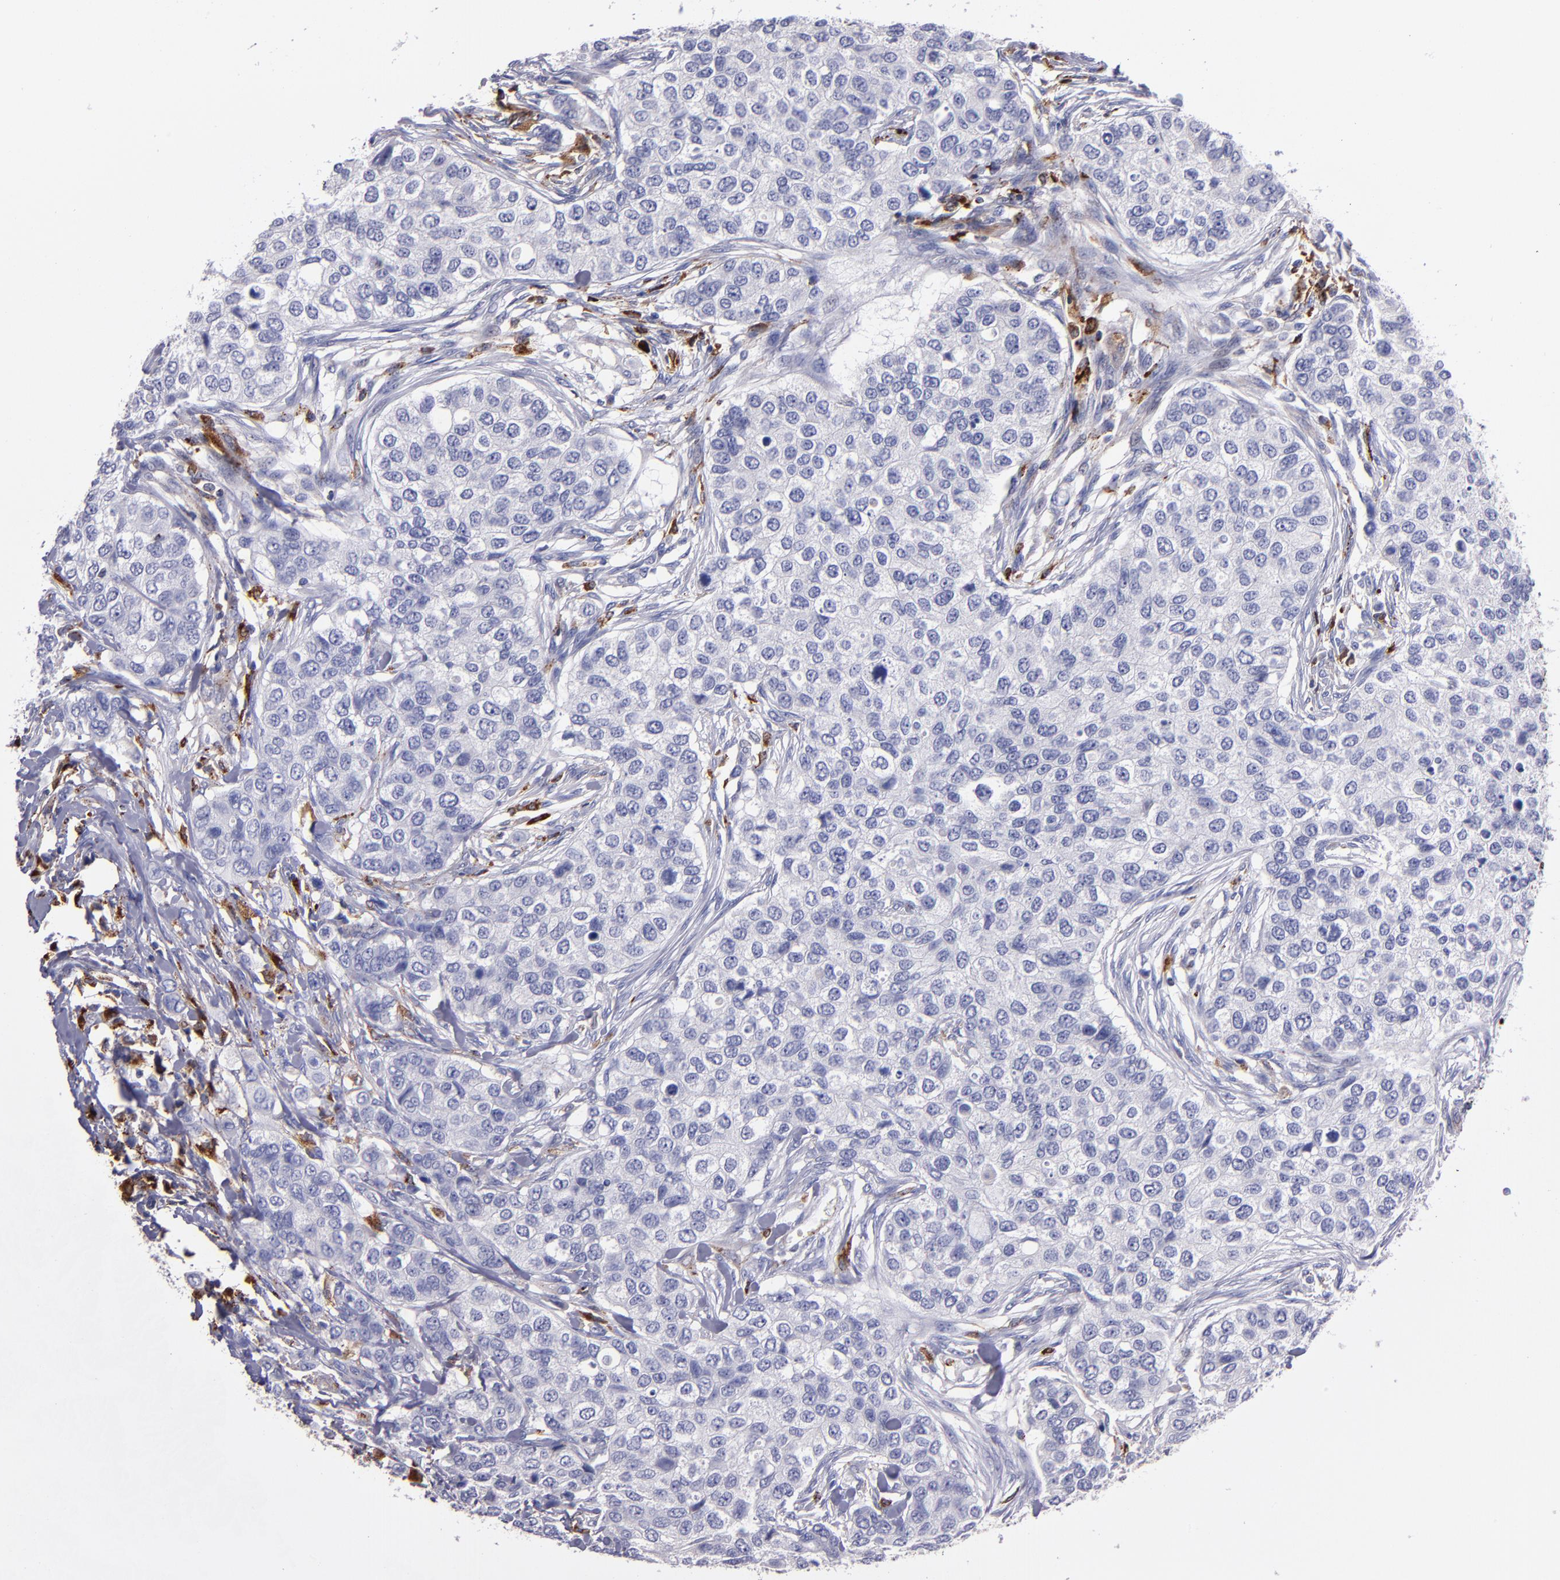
{"staining": {"intensity": "negative", "quantity": "none", "location": "none"}, "tissue": "breast cancer", "cell_type": "Tumor cells", "image_type": "cancer", "snomed": [{"axis": "morphology", "description": "Normal tissue, NOS"}, {"axis": "morphology", "description": "Duct carcinoma"}, {"axis": "topography", "description": "Breast"}], "caption": "A photomicrograph of breast cancer (intraductal carcinoma) stained for a protein shows no brown staining in tumor cells. Brightfield microscopy of immunohistochemistry stained with DAB (brown) and hematoxylin (blue), captured at high magnification.", "gene": "CTSS", "patient": {"sex": "female", "age": 49}}